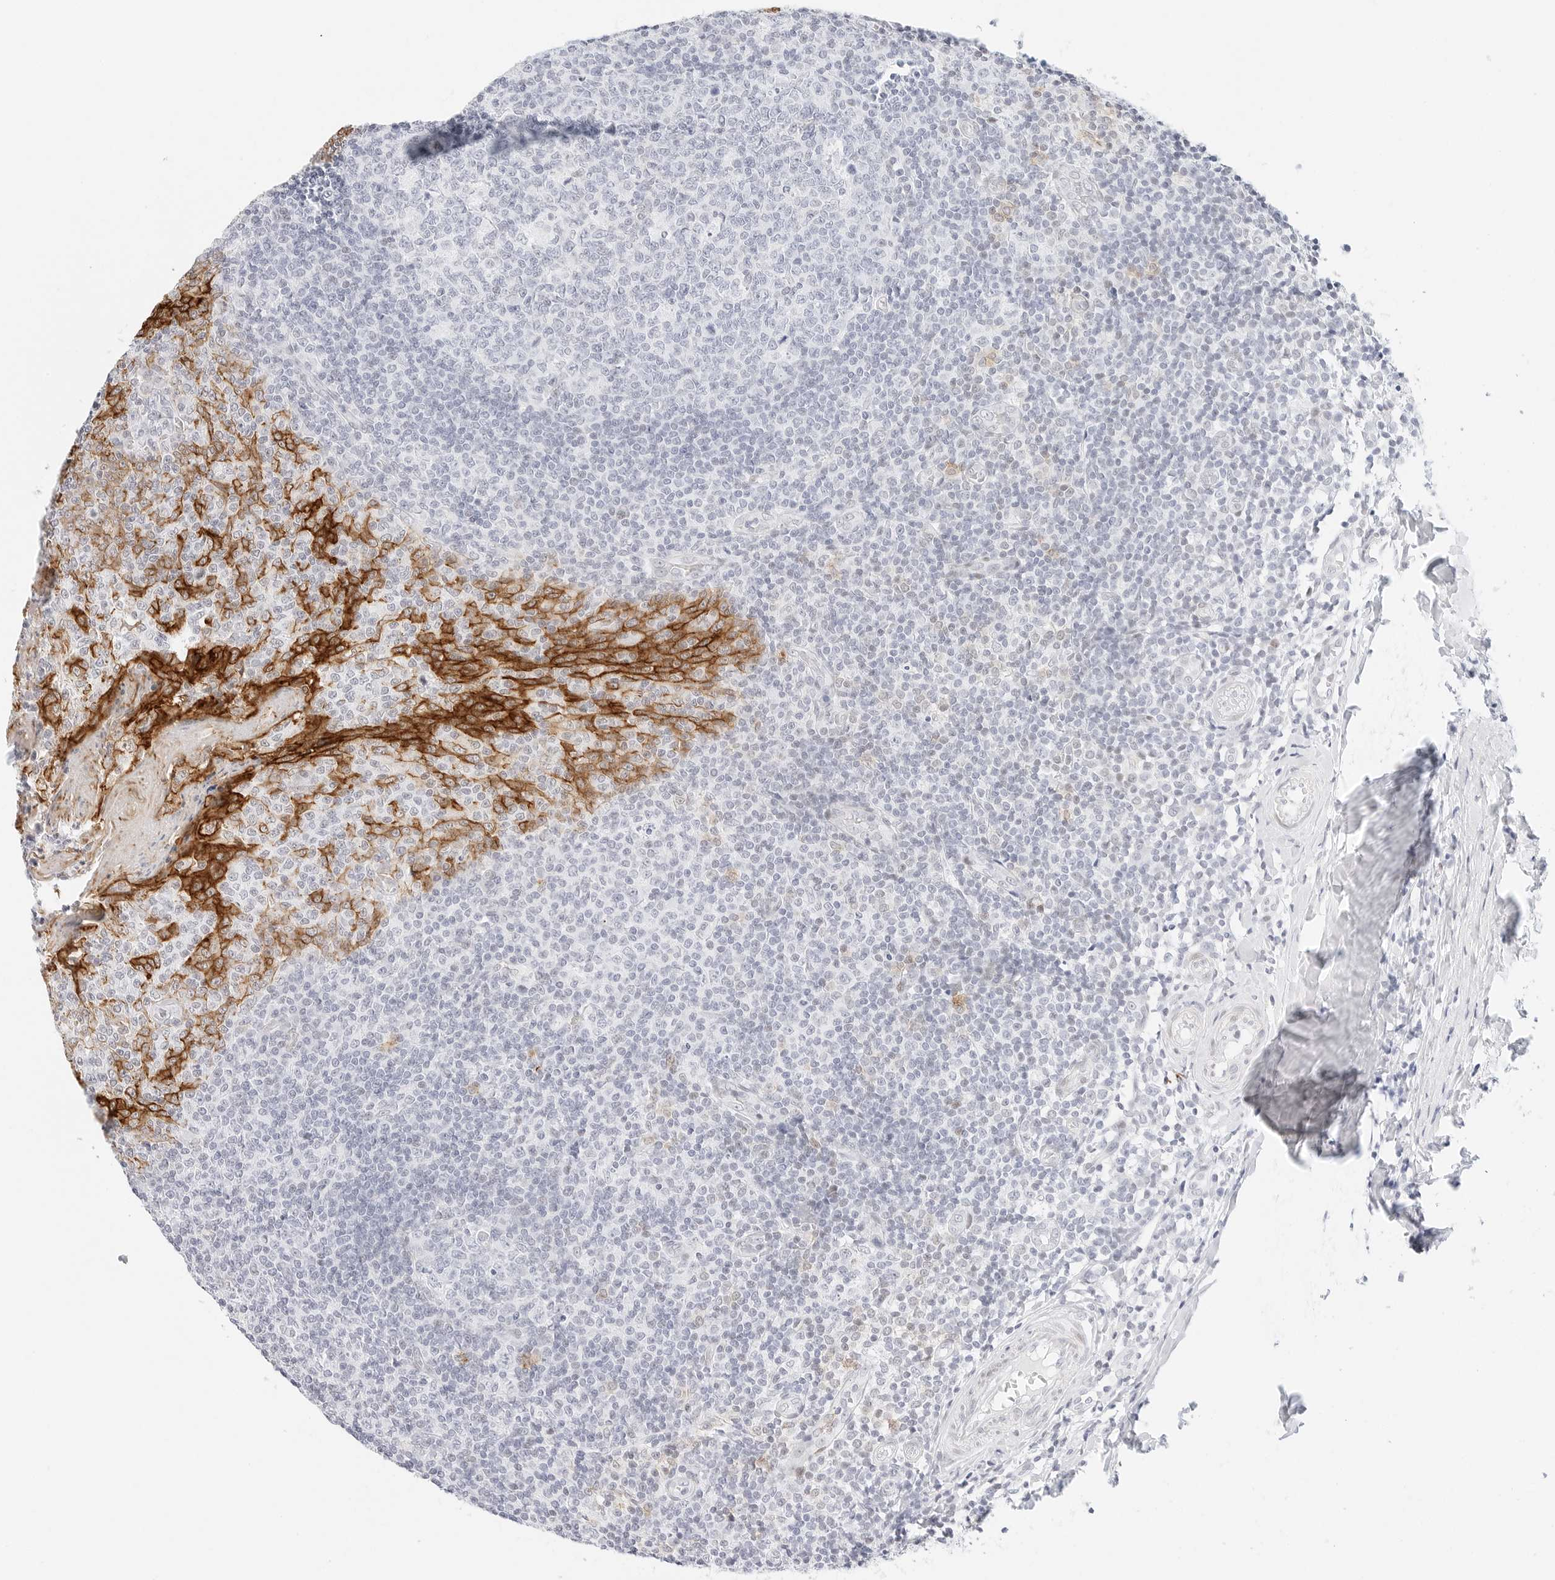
{"staining": {"intensity": "negative", "quantity": "none", "location": "none"}, "tissue": "tonsil", "cell_type": "Germinal center cells", "image_type": "normal", "snomed": [{"axis": "morphology", "description": "Normal tissue, NOS"}, {"axis": "topography", "description": "Tonsil"}], "caption": "DAB (3,3'-diaminobenzidine) immunohistochemical staining of benign tonsil reveals no significant positivity in germinal center cells.", "gene": "CDH1", "patient": {"sex": "female", "age": 19}}